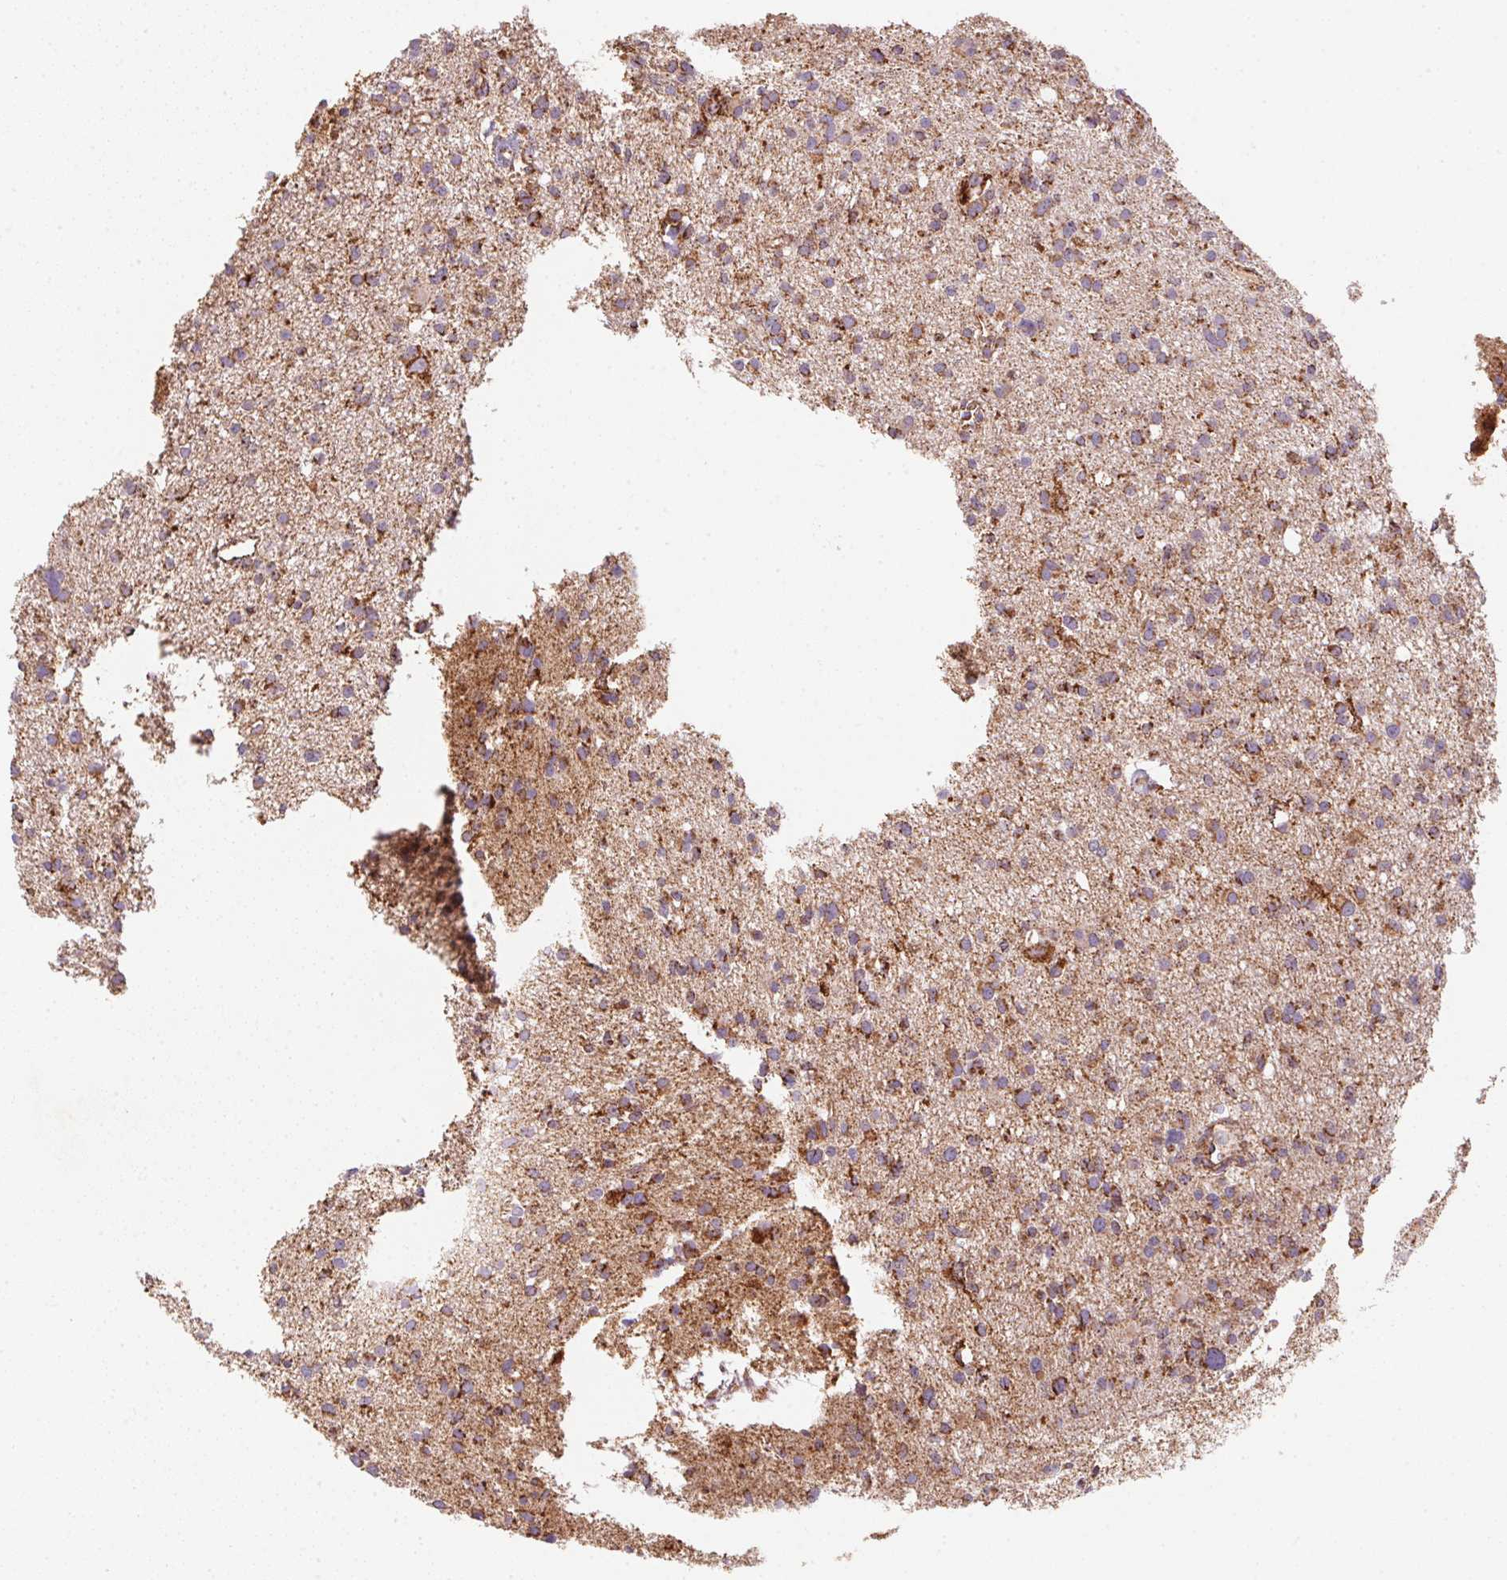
{"staining": {"intensity": "moderate", "quantity": ">75%", "location": "cytoplasmic/membranous"}, "tissue": "glioma", "cell_type": "Tumor cells", "image_type": "cancer", "snomed": [{"axis": "morphology", "description": "Glioma, malignant, High grade"}, {"axis": "topography", "description": "Brain"}], "caption": "A histopathology image showing moderate cytoplasmic/membranous expression in approximately >75% of tumor cells in glioma, as visualized by brown immunohistochemical staining.", "gene": "NDUFS2", "patient": {"sex": "male", "age": 23}}